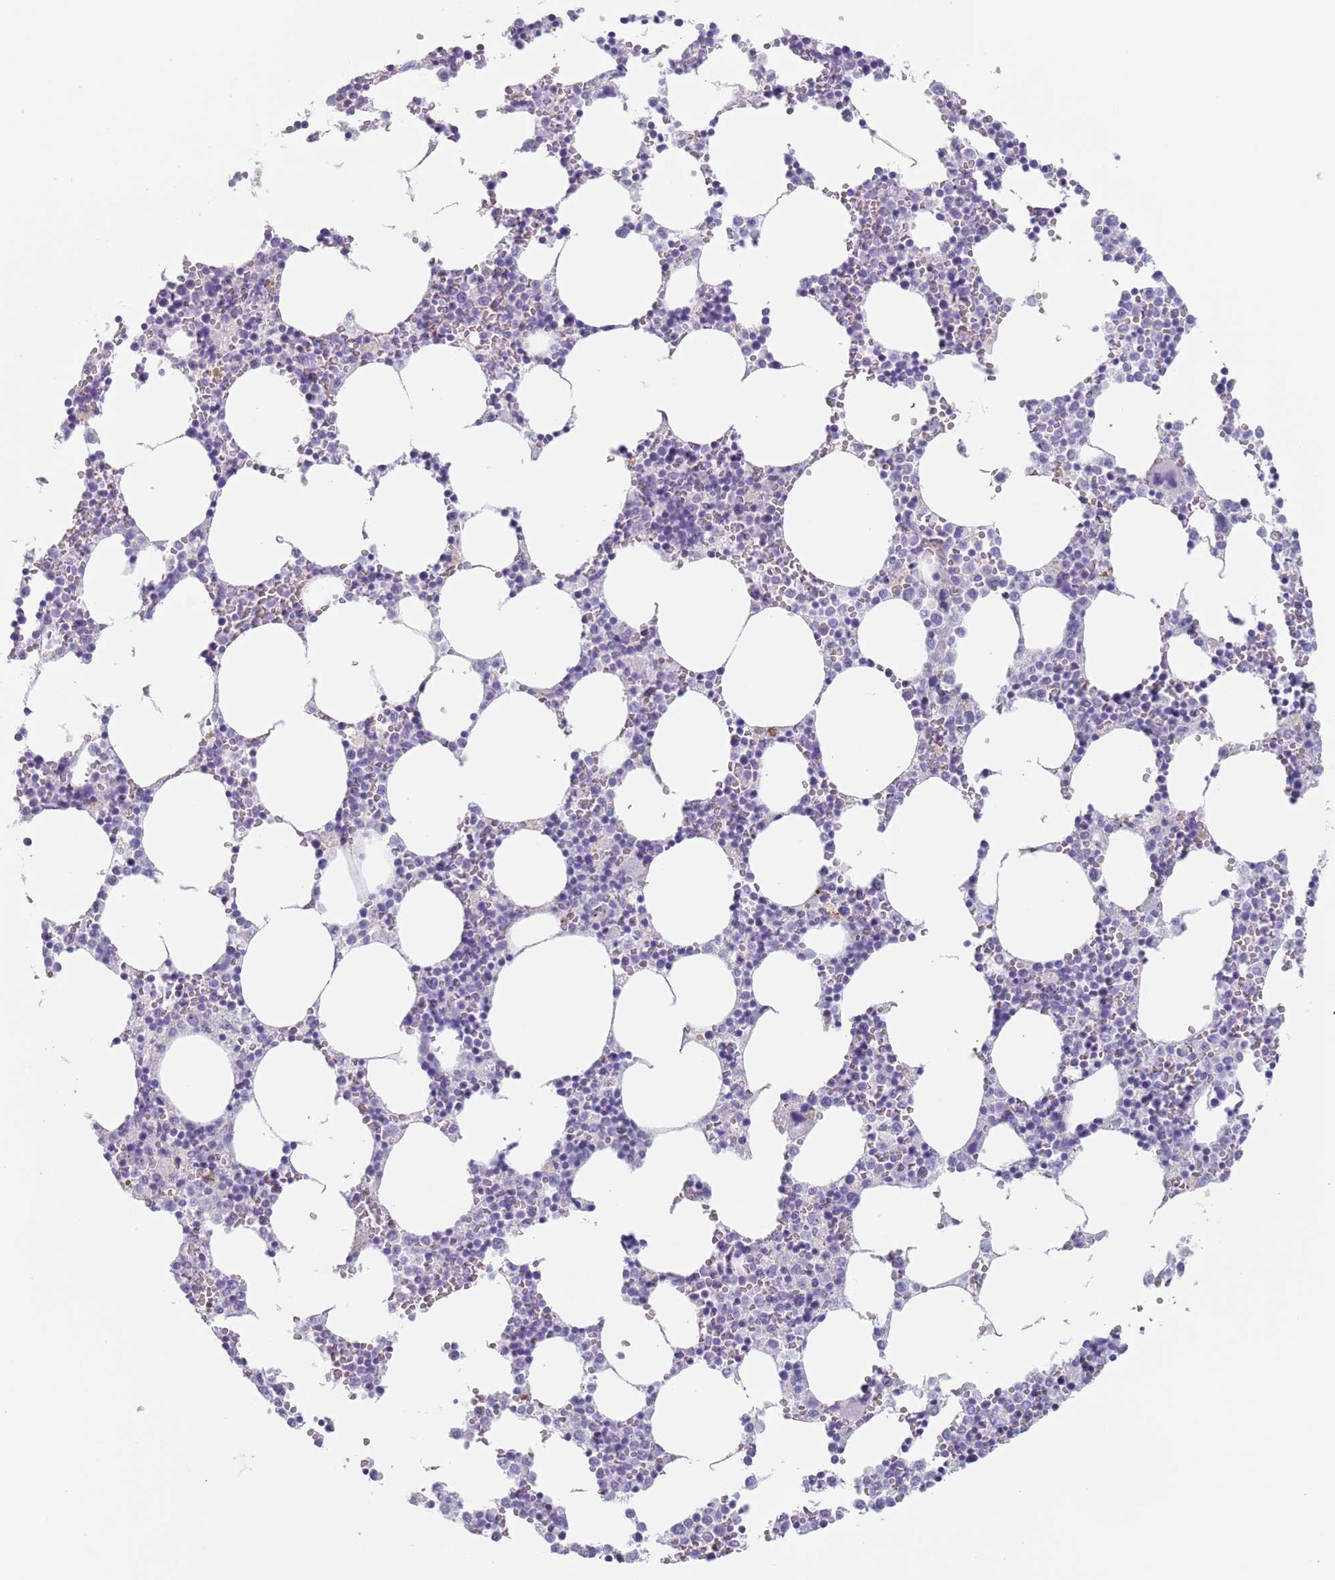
{"staining": {"intensity": "moderate", "quantity": "<25%", "location": "nuclear"}, "tissue": "bone marrow", "cell_type": "Hematopoietic cells", "image_type": "normal", "snomed": [{"axis": "morphology", "description": "Normal tissue, NOS"}, {"axis": "topography", "description": "Bone marrow"}], "caption": "Normal bone marrow exhibits moderate nuclear positivity in about <25% of hematopoietic cells Immunohistochemistry (ihc) stains the protein of interest in brown and the nuclei are stained blue..", "gene": "OR5A2", "patient": {"sex": "female", "age": 64}}